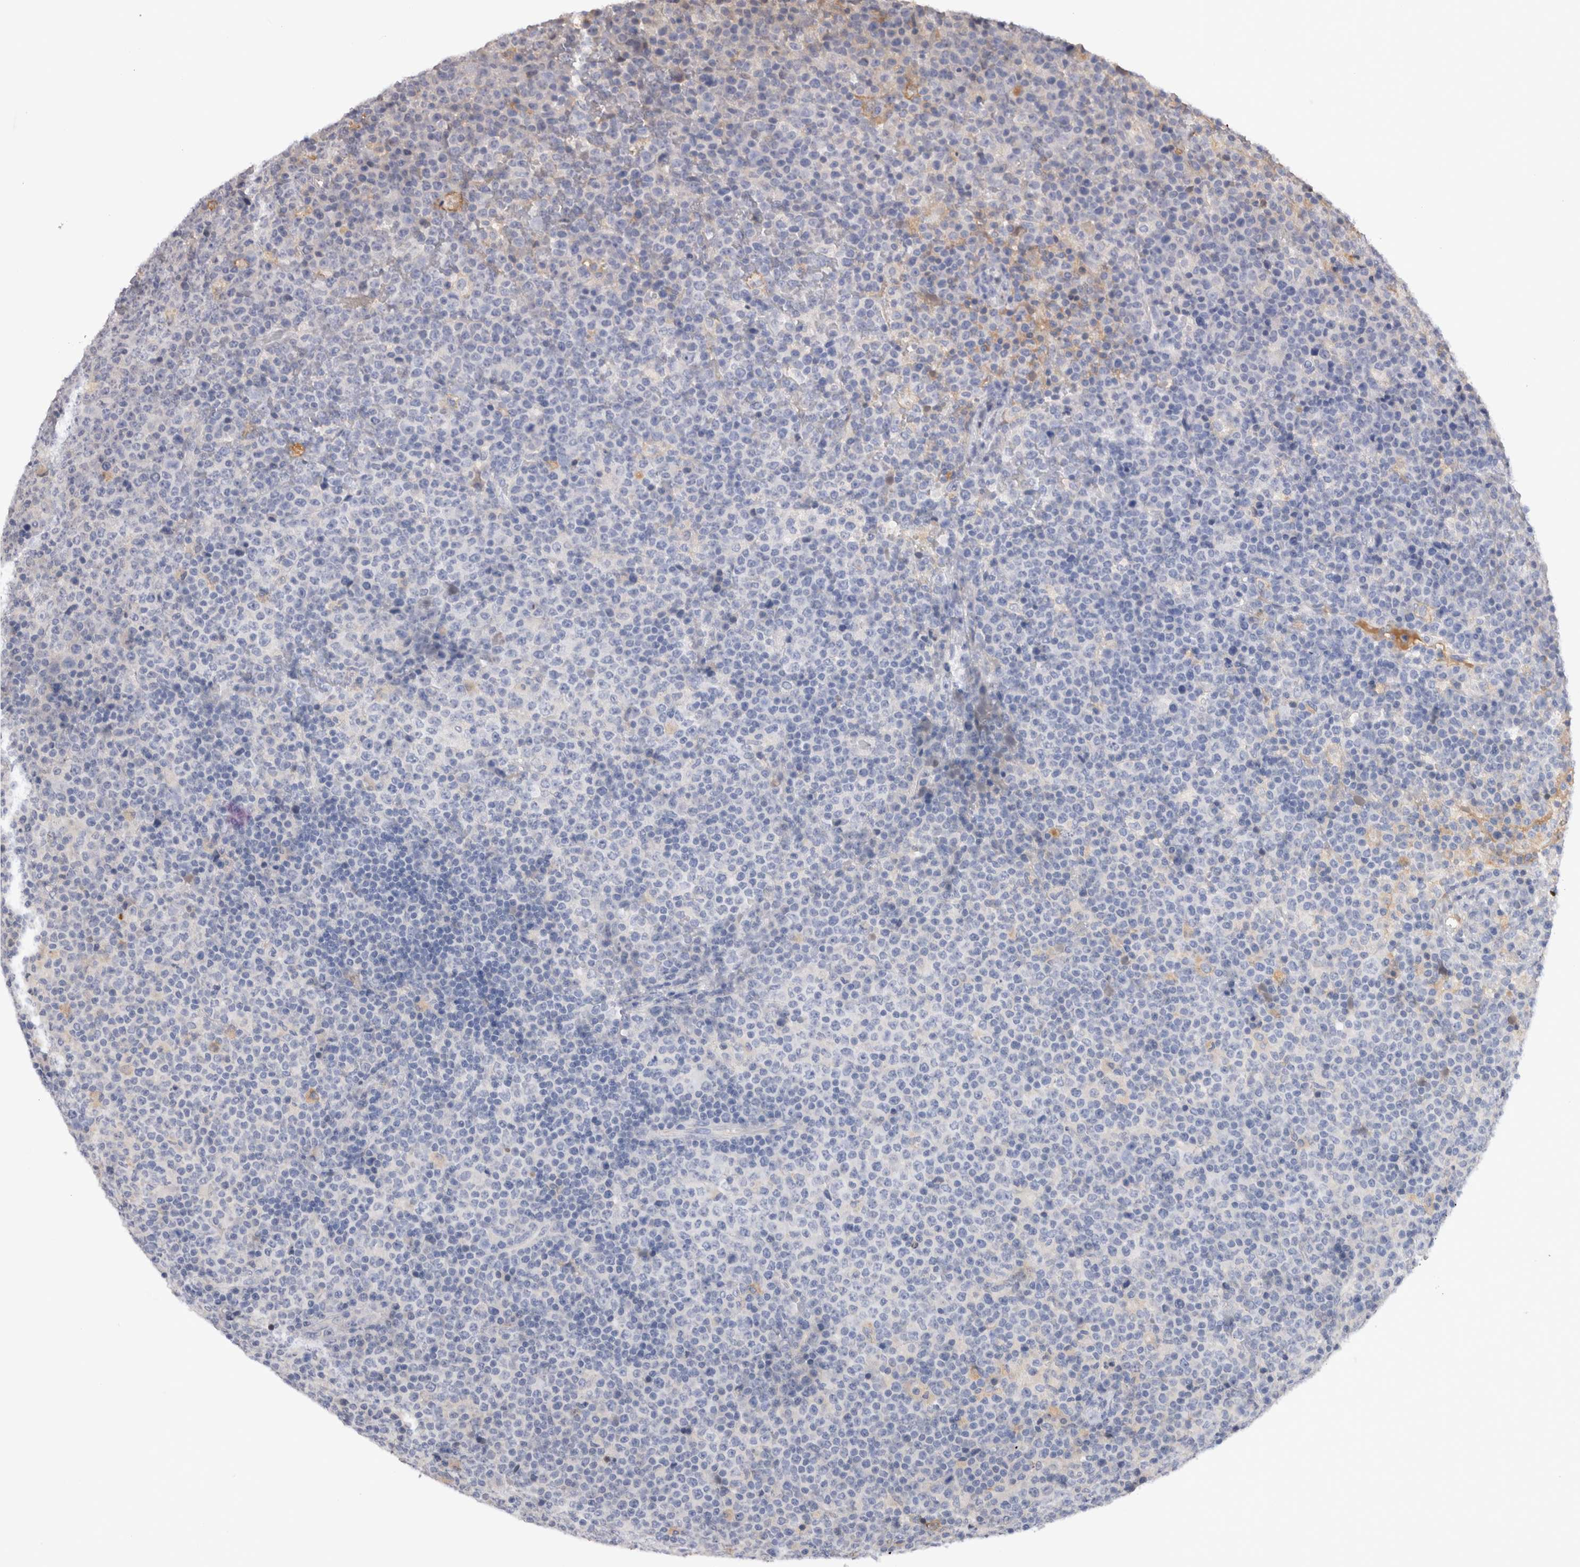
{"staining": {"intensity": "negative", "quantity": "none", "location": "none"}, "tissue": "lymphoma", "cell_type": "Tumor cells", "image_type": "cancer", "snomed": [{"axis": "morphology", "description": "Malignant lymphoma, non-Hodgkin's type, High grade"}, {"axis": "topography", "description": "Lymph node"}], "caption": "Lymphoma stained for a protein using IHC exhibits no staining tumor cells.", "gene": "VSIG4", "patient": {"sex": "male", "age": 13}}